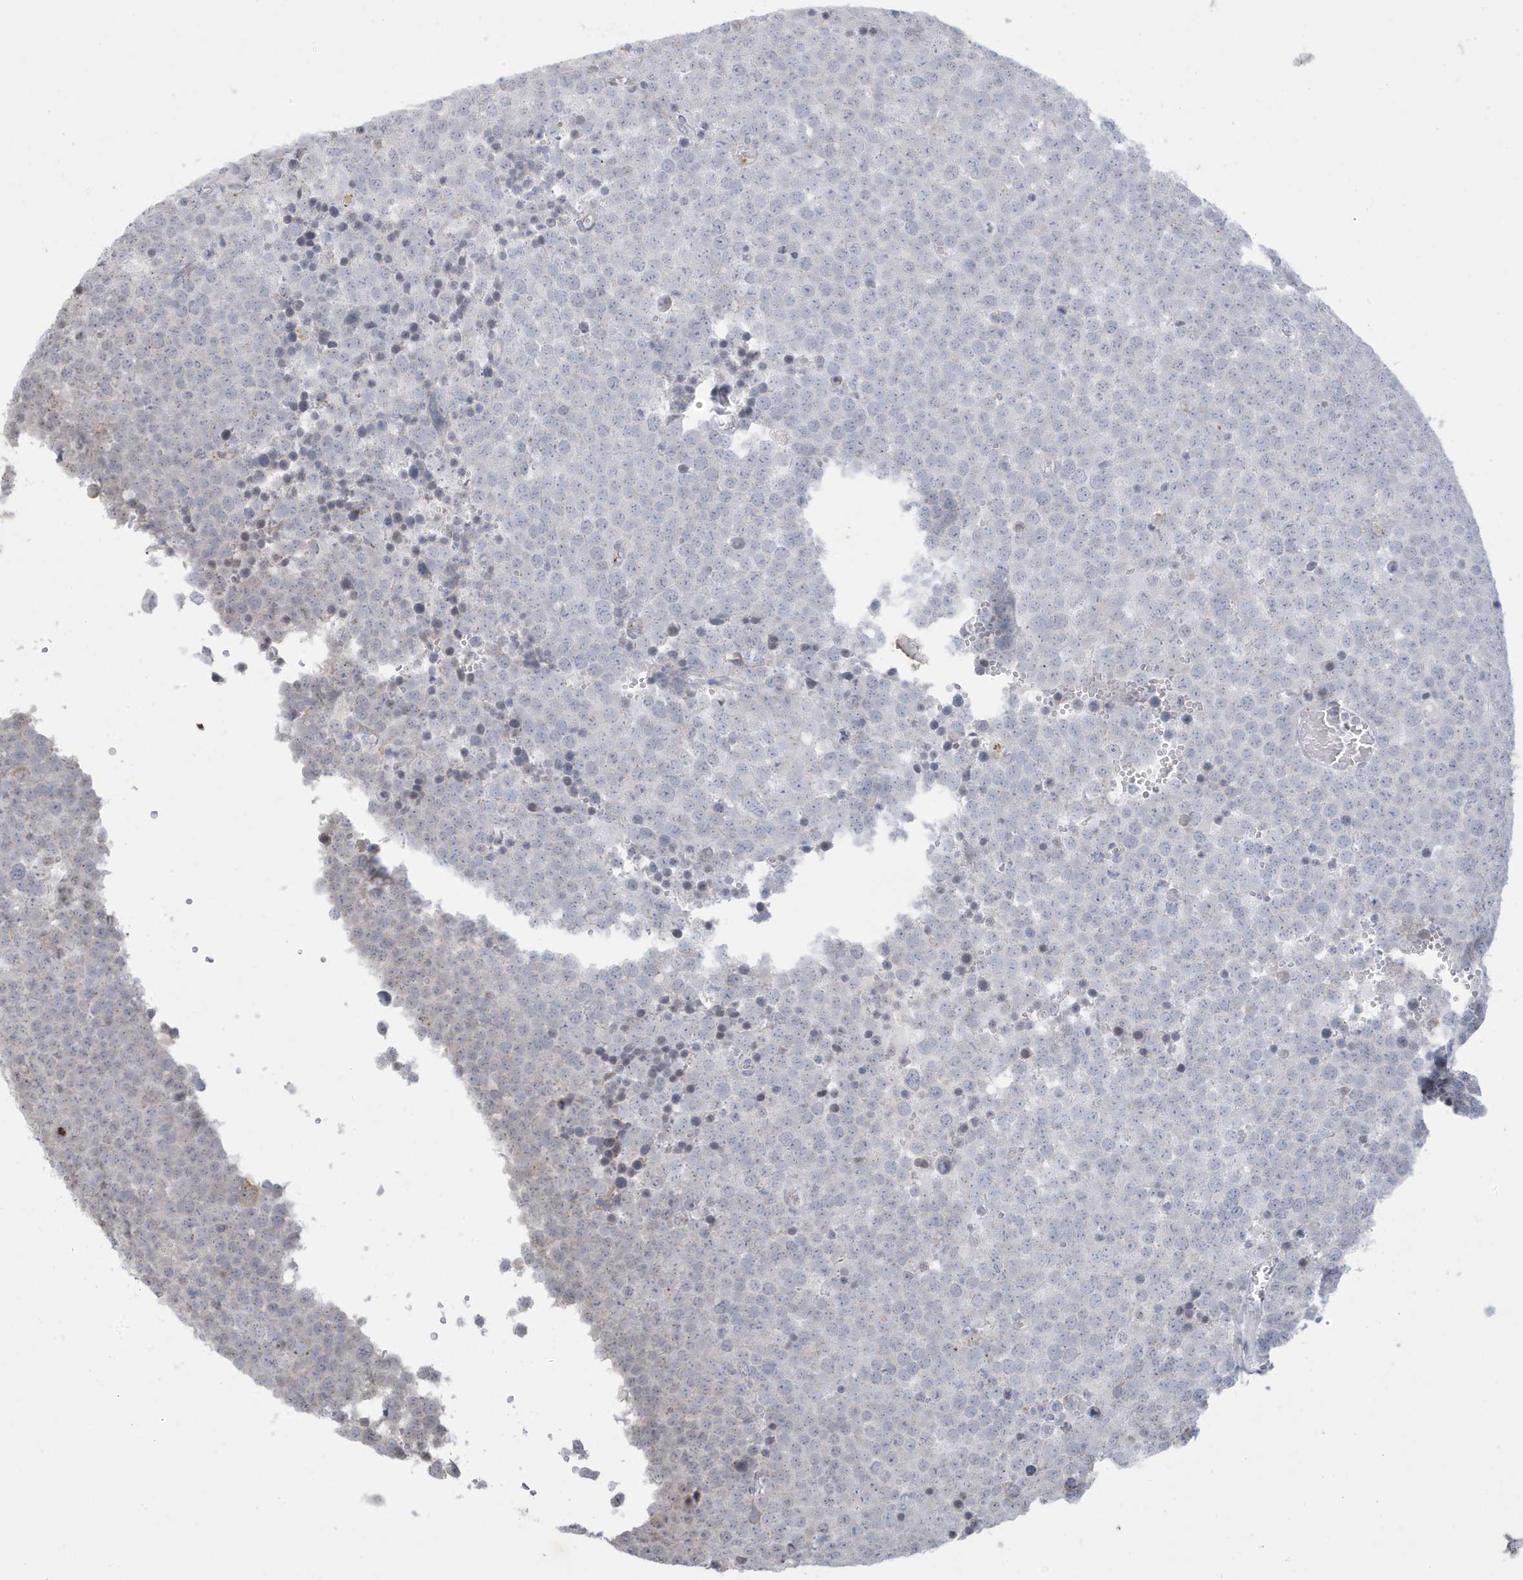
{"staining": {"intensity": "negative", "quantity": "none", "location": "none"}, "tissue": "testis cancer", "cell_type": "Tumor cells", "image_type": "cancer", "snomed": [{"axis": "morphology", "description": "Seminoma, NOS"}, {"axis": "topography", "description": "Testis"}], "caption": "Testis cancer stained for a protein using immunohistochemistry exhibits no expression tumor cells.", "gene": "FNDC1", "patient": {"sex": "male", "age": 71}}